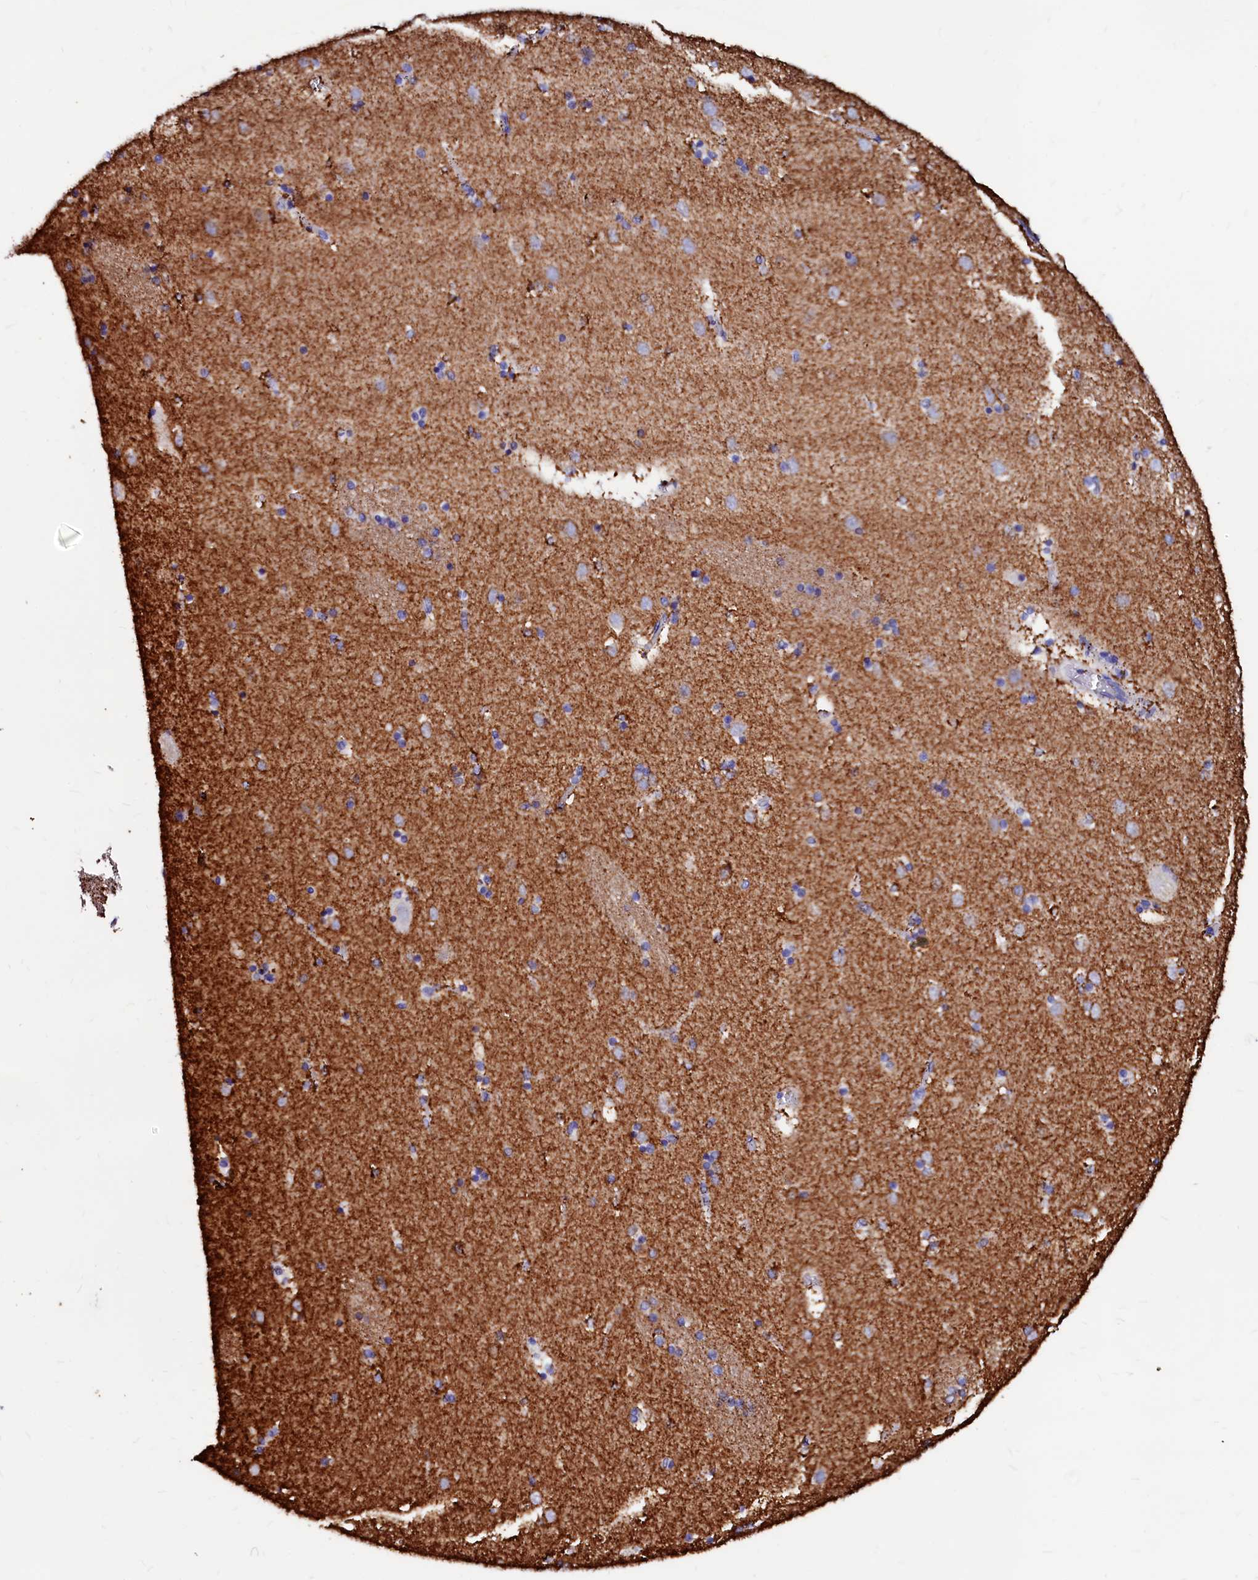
{"staining": {"intensity": "negative", "quantity": "none", "location": "none"}, "tissue": "caudate", "cell_type": "Glial cells", "image_type": "normal", "snomed": [{"axis": "morphology", "description": "Normal tissue, NOS"}, {"axis": "topography", "description": "Lateral ventricle wall"}], "caption": "Immunohistochemistry image of unremarkable caudate: human caudate stained with DAB displays no significant protein staining in glial cells.", "gene": "MAOB", "patient": {"sex": "male", "age": 45}}